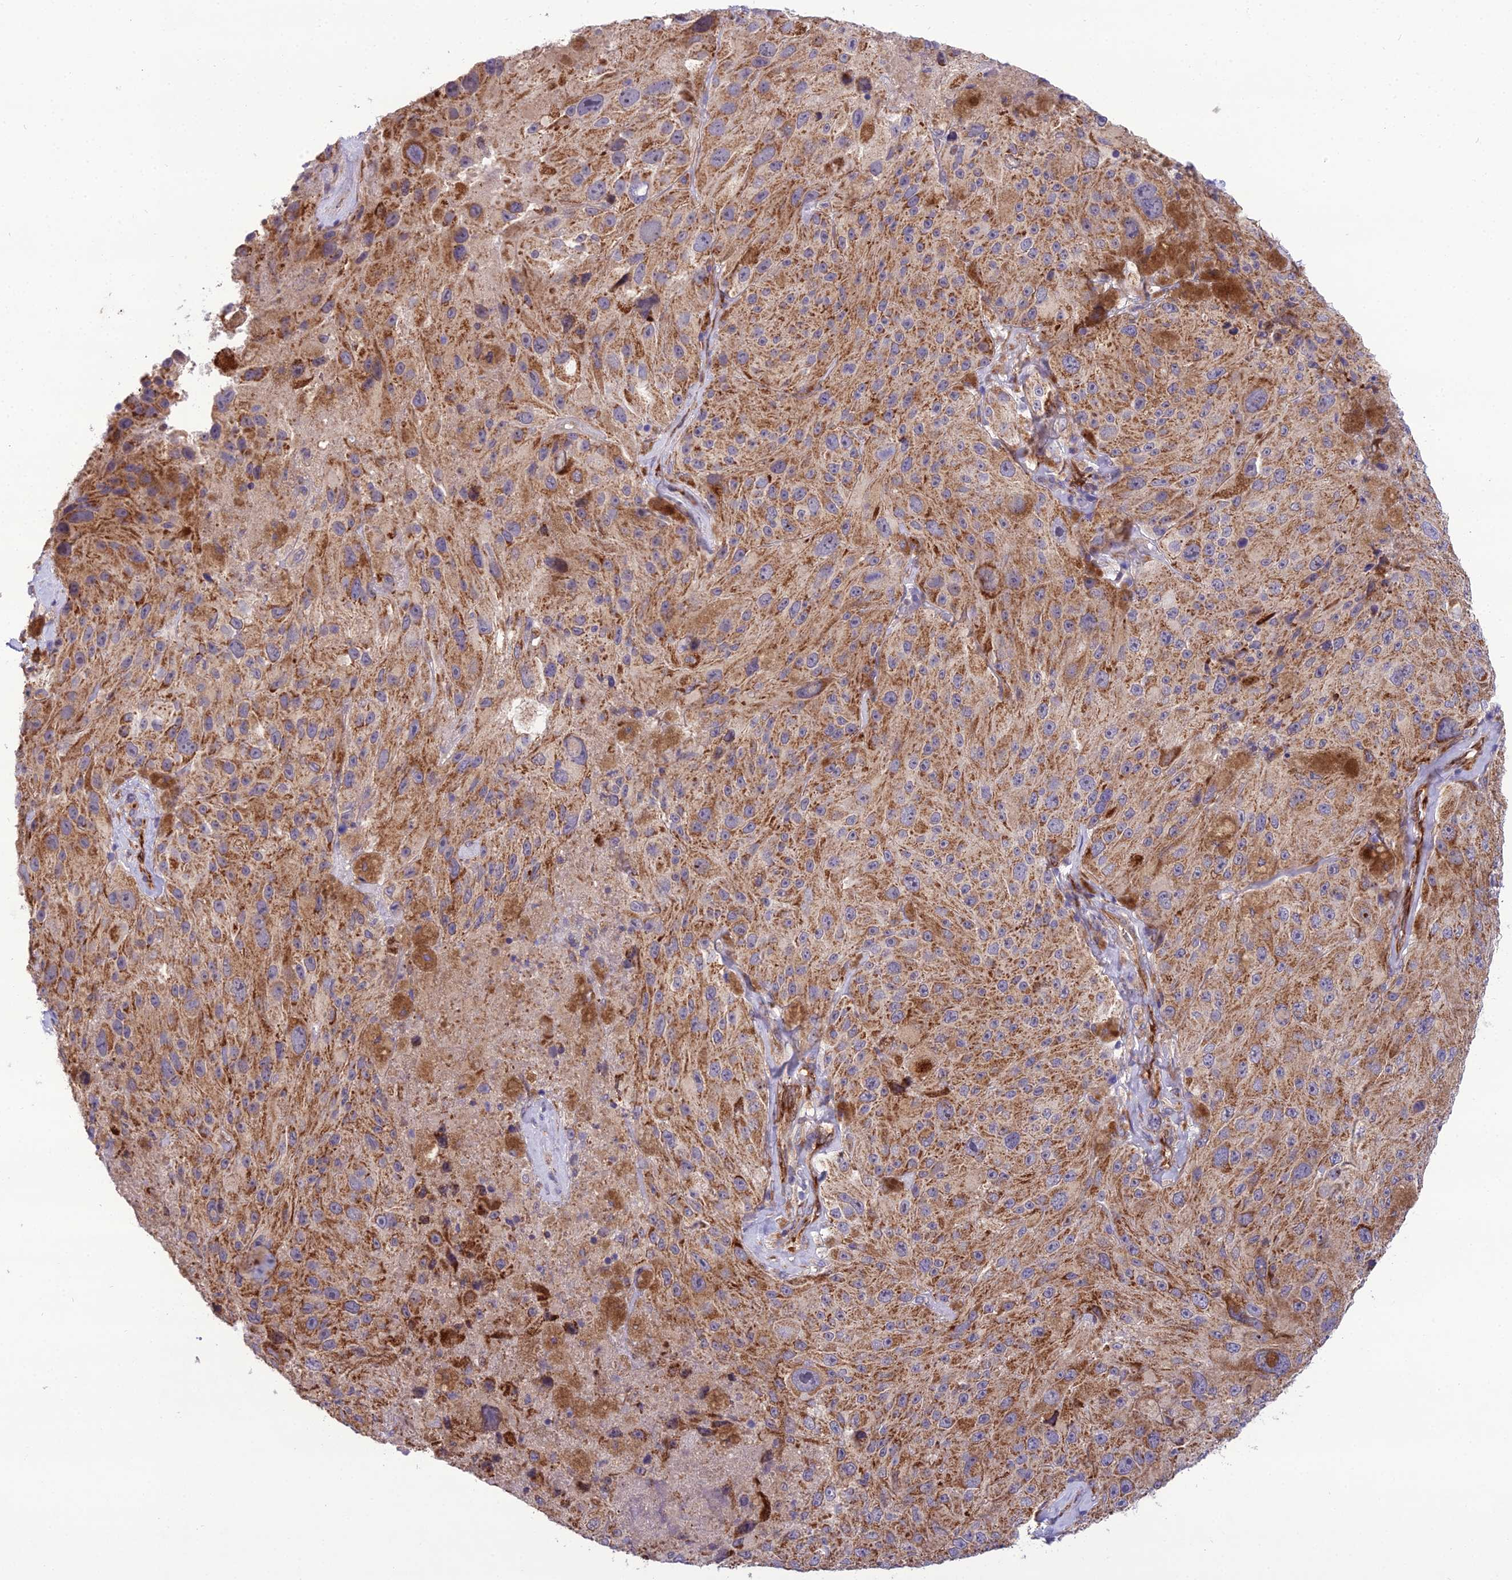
{"staining": {"intensity": "moderate", "quantity": ">75%", "location": "cytoplasmic/membranous"}, "tissue": "melanoma", "cell_type": "Tumor cells", "image_type": "cancer", "snomed": [{"axis": "morphology", "description": "Malignant melanoma, Metastatic site"}, {"axis": "topography", "description": "Lymph node"}], "caption": "Human melanoma stained for a protein (brown) displays moderate cytoplasmic/membranous positive expression in approximately >75% of tumor cells.", "gene": "NODAL", "patient": {"sex": "male", "age": 62}}